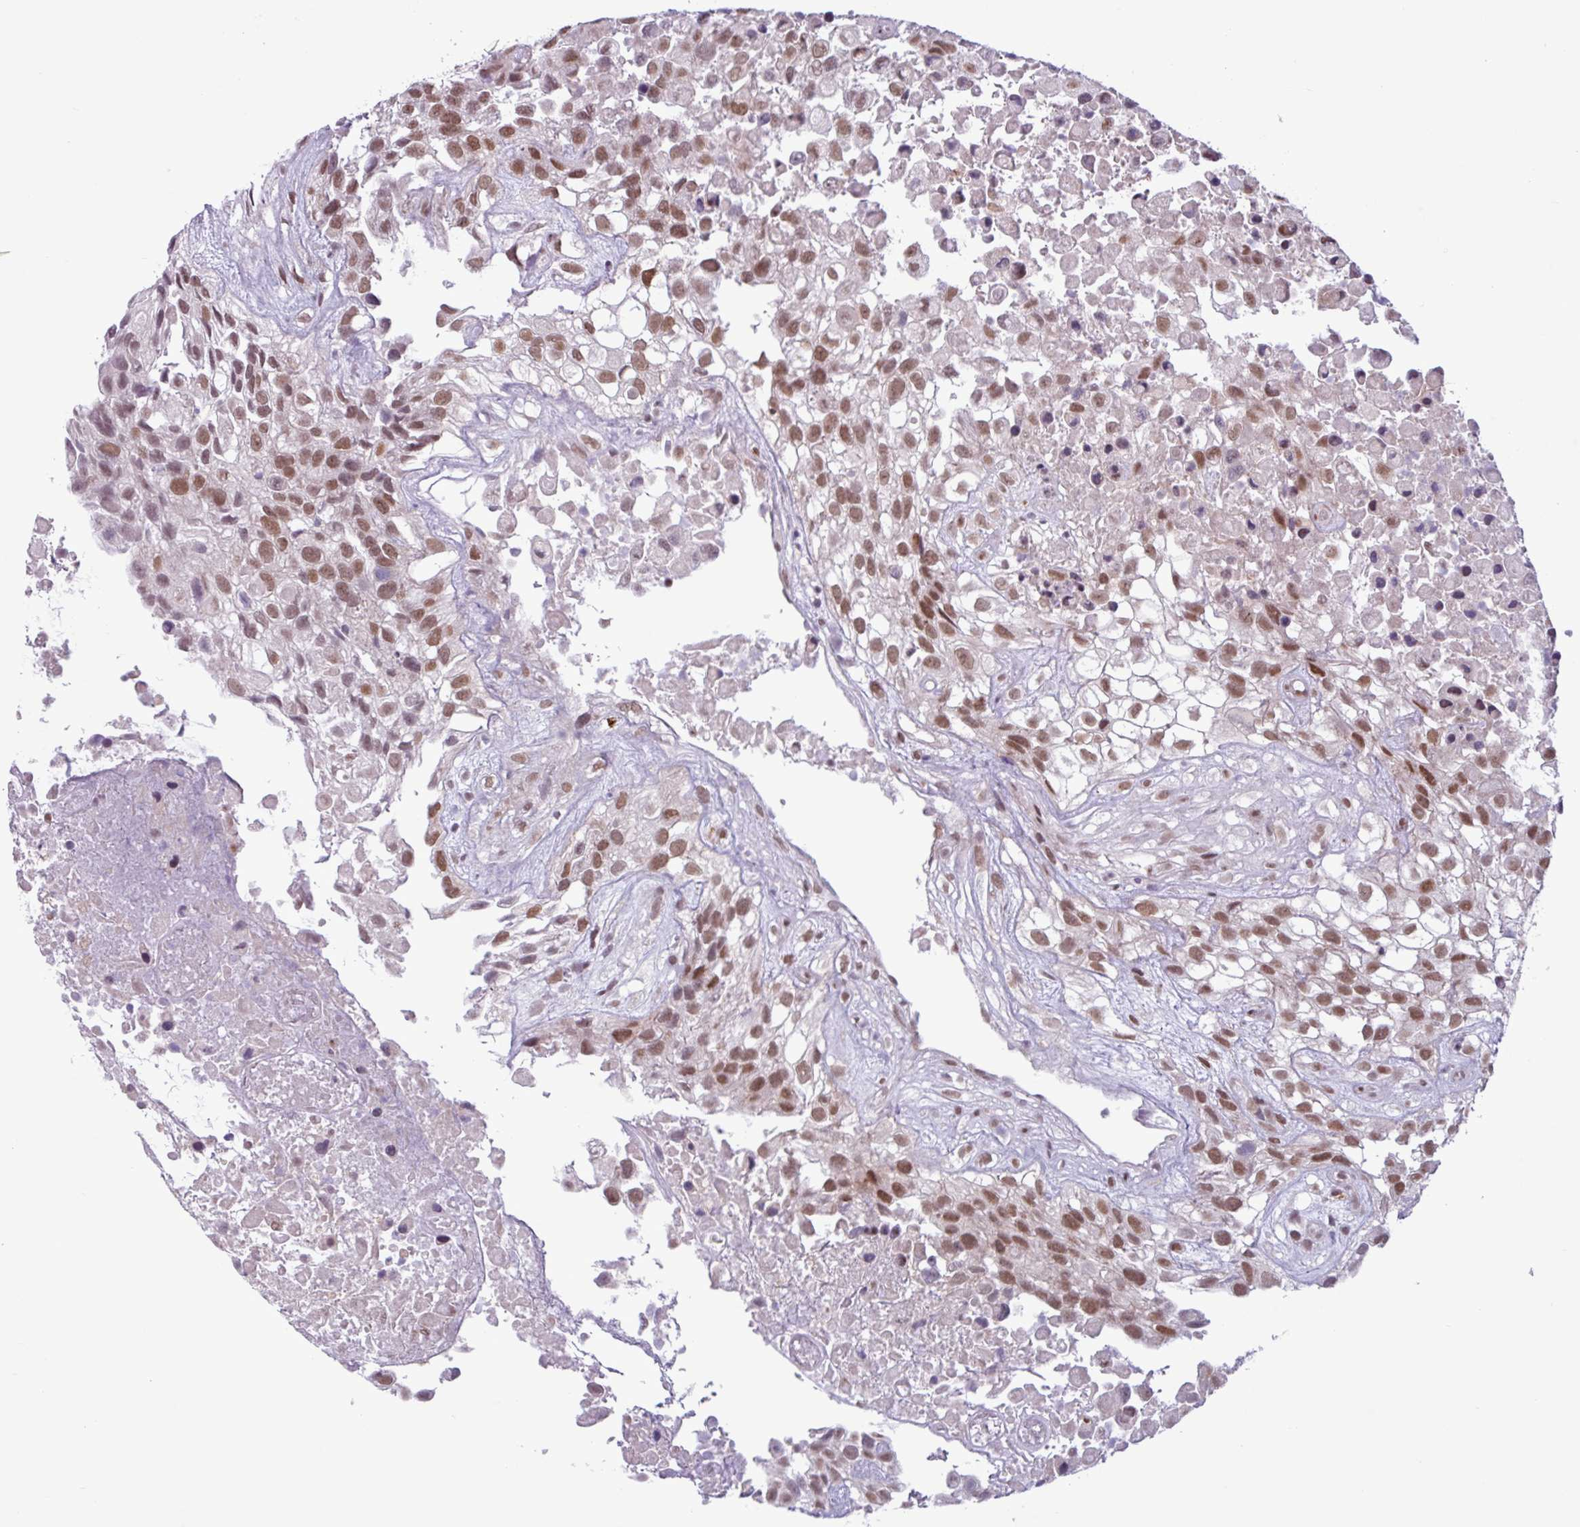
{"staining": {"intensity": "moderate", "quantity": ">75%", "location": "nuclear"}, "tissue": "urothelial cancer", "cell_type": "Tumor cells", "image_type": "cancer", "snomed": [{"axis": "morphology", "description": "Urothelial carcinoma, High grade"}, {"axis": "topography", "description": "Urinary bladder"}], "caption": "DAB immunohistochemical staining of urothelial cancer reveals moderate nuclear protein positivity in about >75% of tumor cells.", "gene": "NOTCH2", "patient": {"sex": "male", "age": 56}}